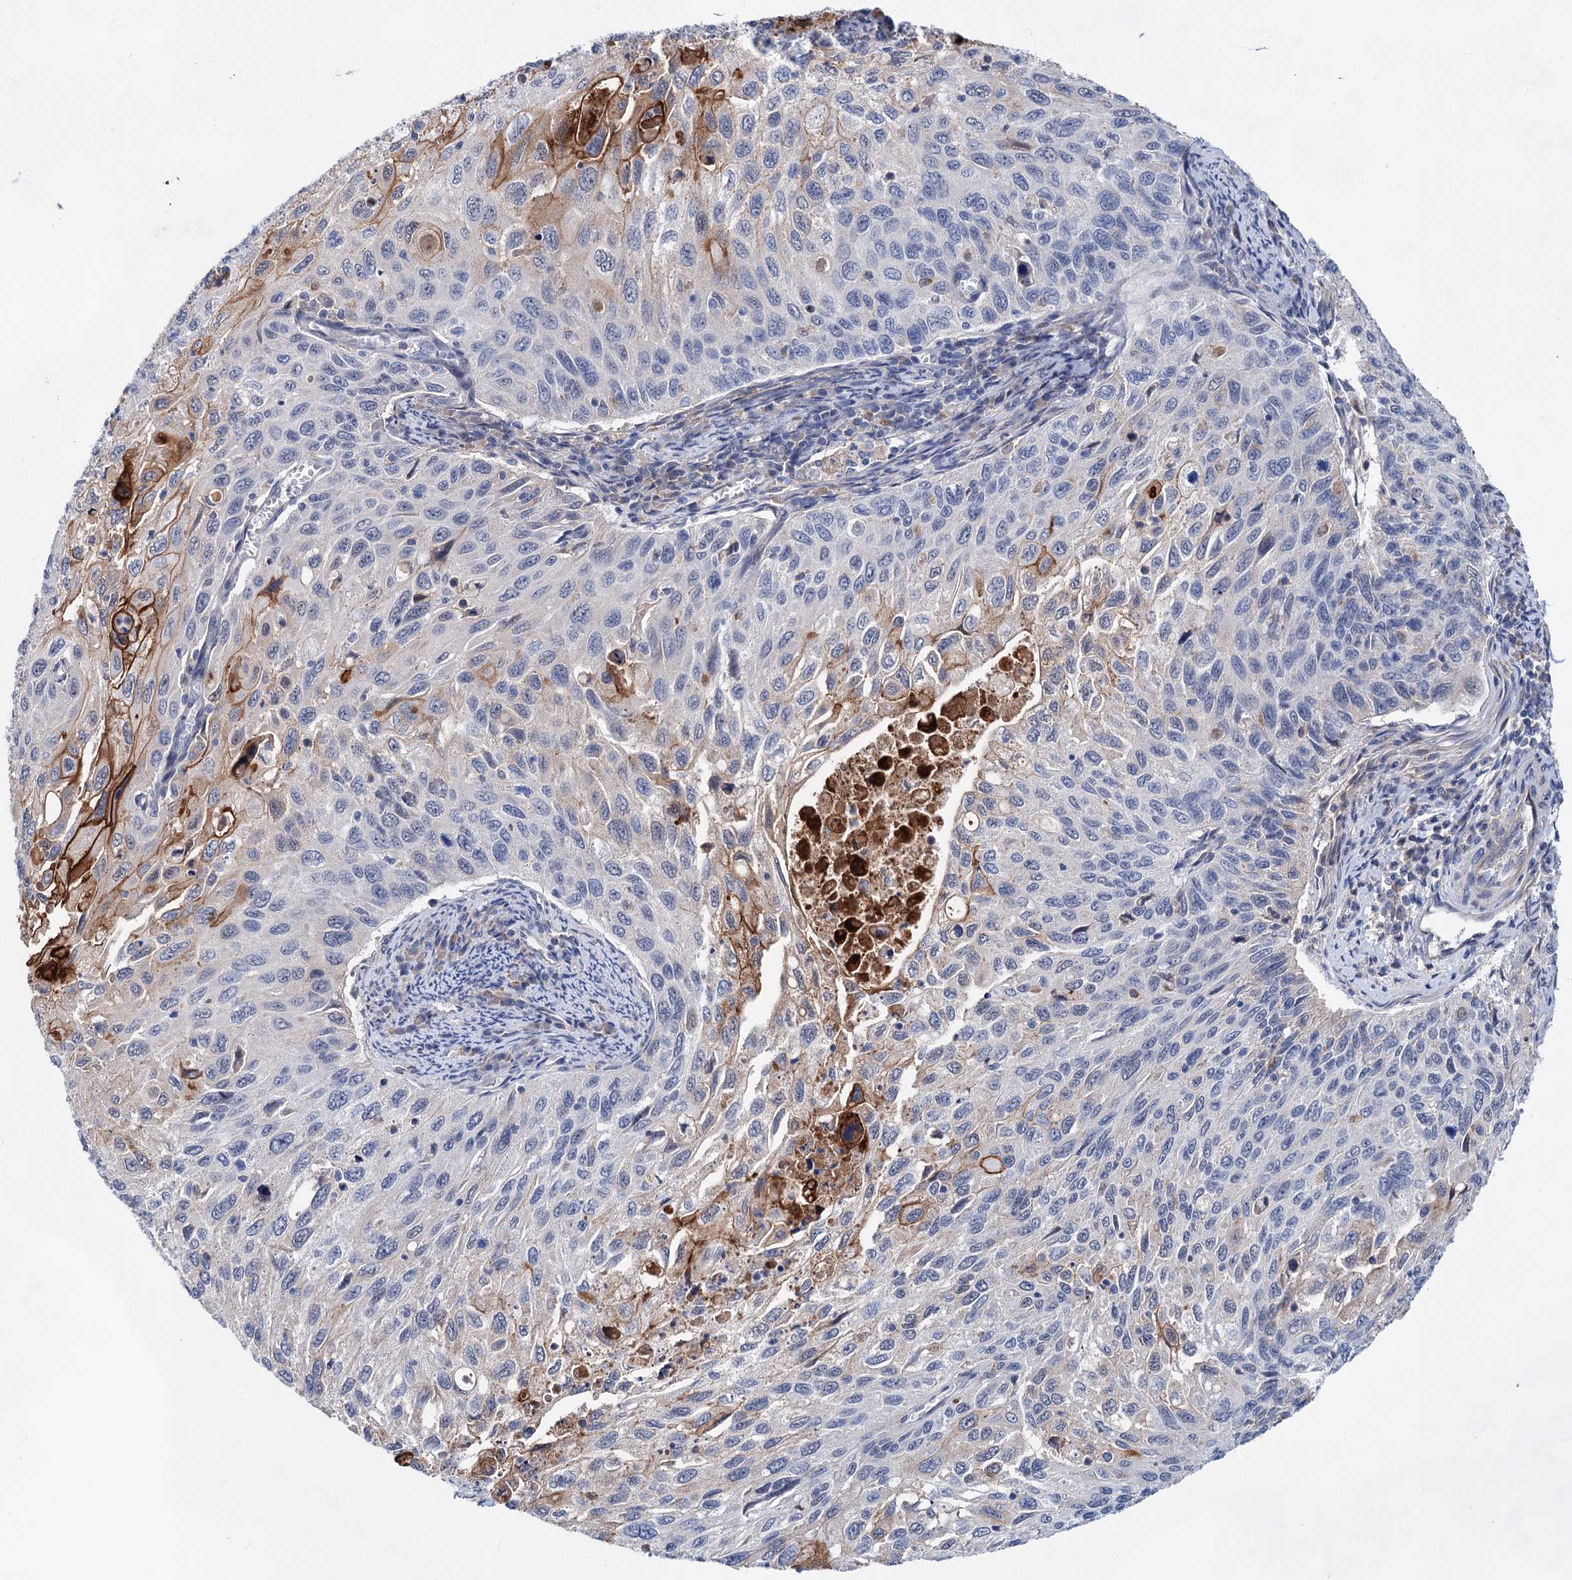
{"staining": {"intensity": "strong", "quantity": "<25%", "location": "cytoplasmic/membranous"}, "tissue": "cervical cancer", "cell_type": "Tumor cells", "image_type": "cancer", "snomed": [{"axis": "morphology", "description": "Squamous cell carcinoma, NOS"}, {"axis": "topography", "description": "Cervix"}], "caption": "Human cervical cancer stained with a protein marker exhibits strong staining in tumor cells.", "gene": "MORN3", "patient": {"sex": "female", "age": 70}}